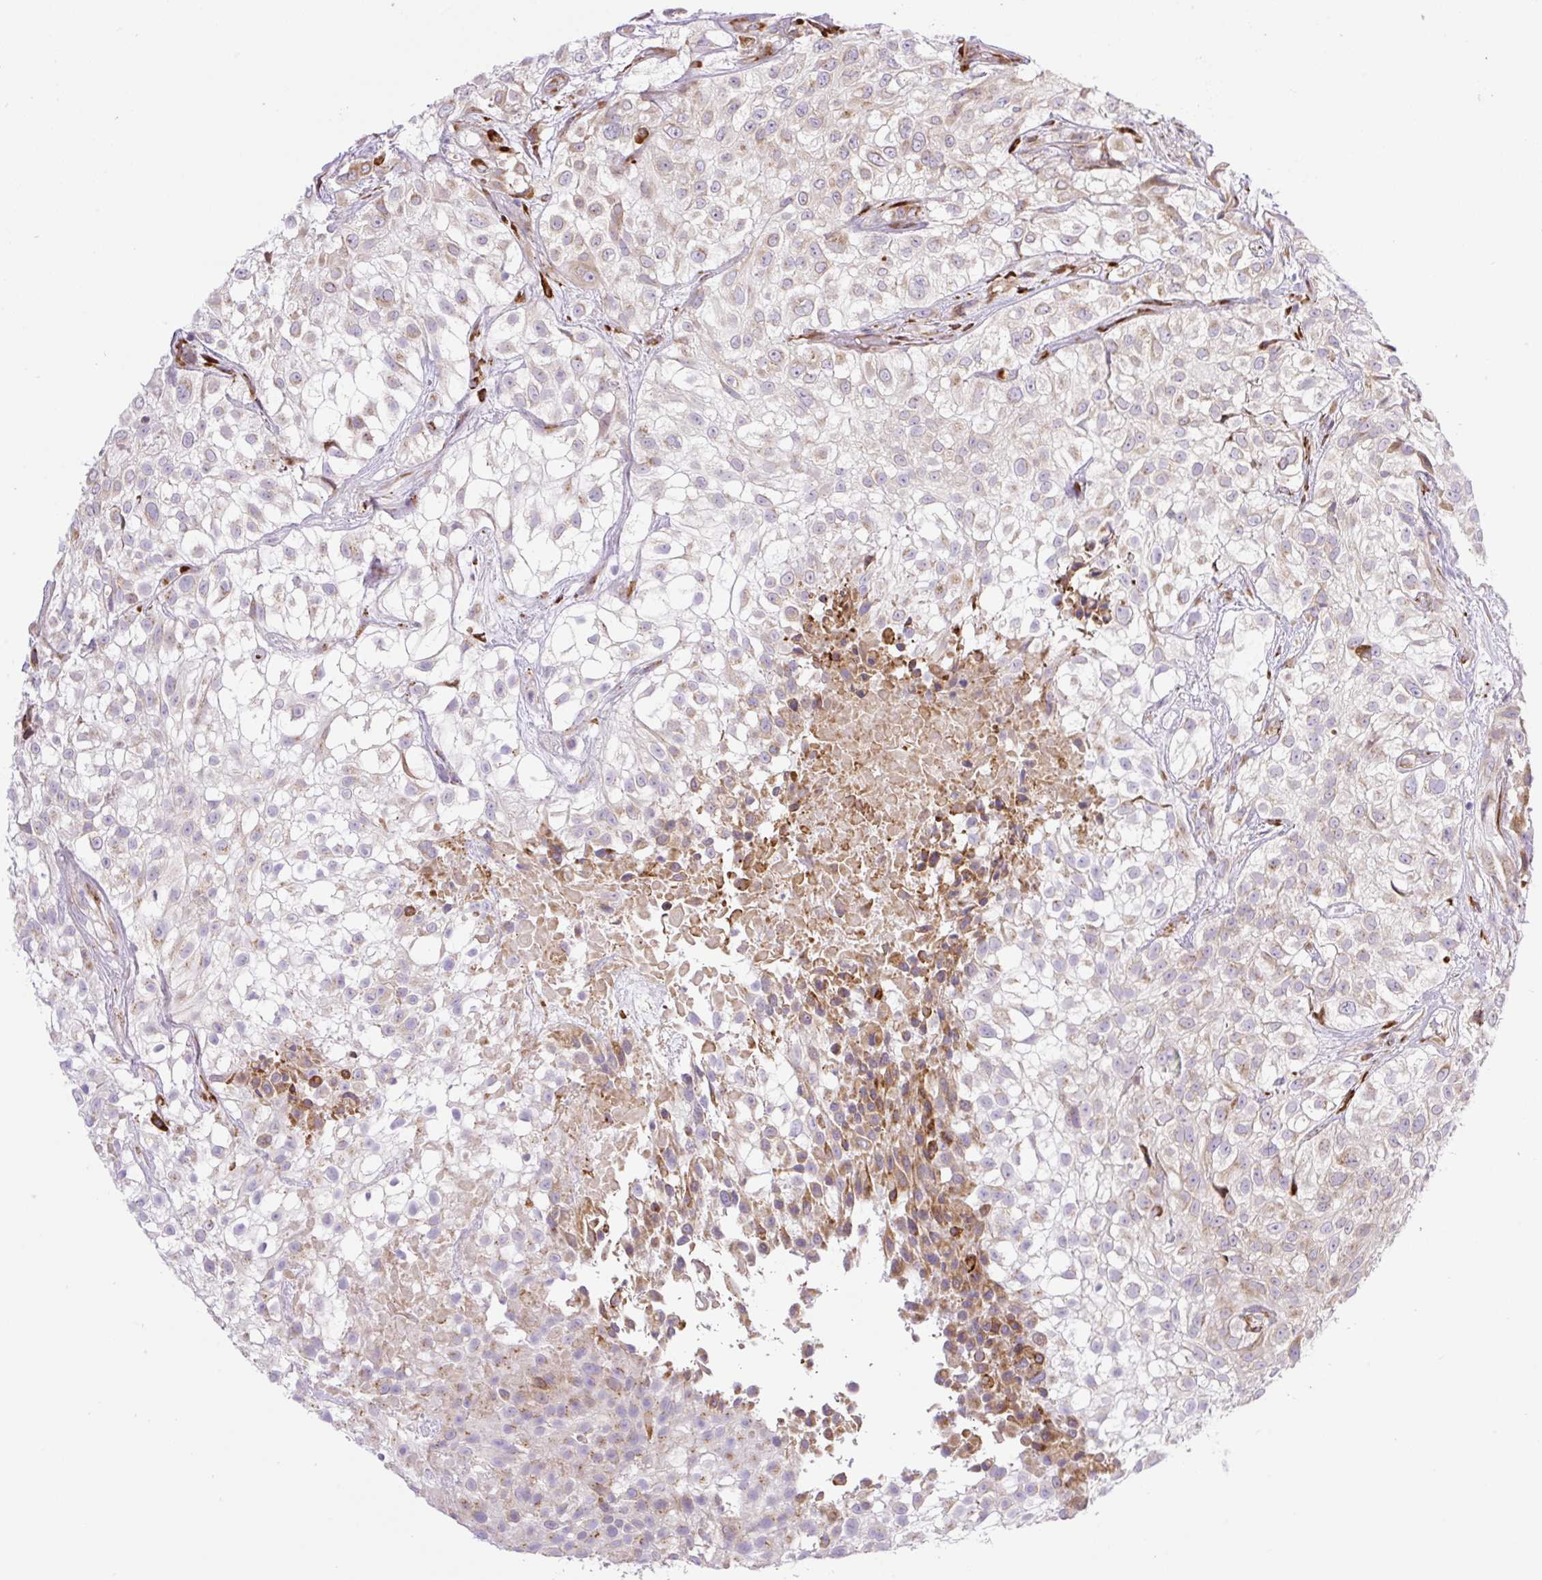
{"staining": {"intensity": "weak", "quantity": "25%-75%", "location": "cytoplasmic/membranous"}, "tissue": "urothelial cancer", "cell_type": "Tumor cells", "image_type": "cancer", "snomed": [{"axis": "morphology", "description": "Urothelial carcinoma, High grade"}, {"axis": "topography", "description": "Urinary bladder"}], "caption": "Brown immunohistochemical staining in urothelial cancer exhibits weak cytoplasmic/membranous staining in approximately 25%-75% of tumor cells. (Brightfield microscopy of DAB IHC at high magnification).", "gene": "RAB30", "patient": {"sex": "male", "age": 56}}